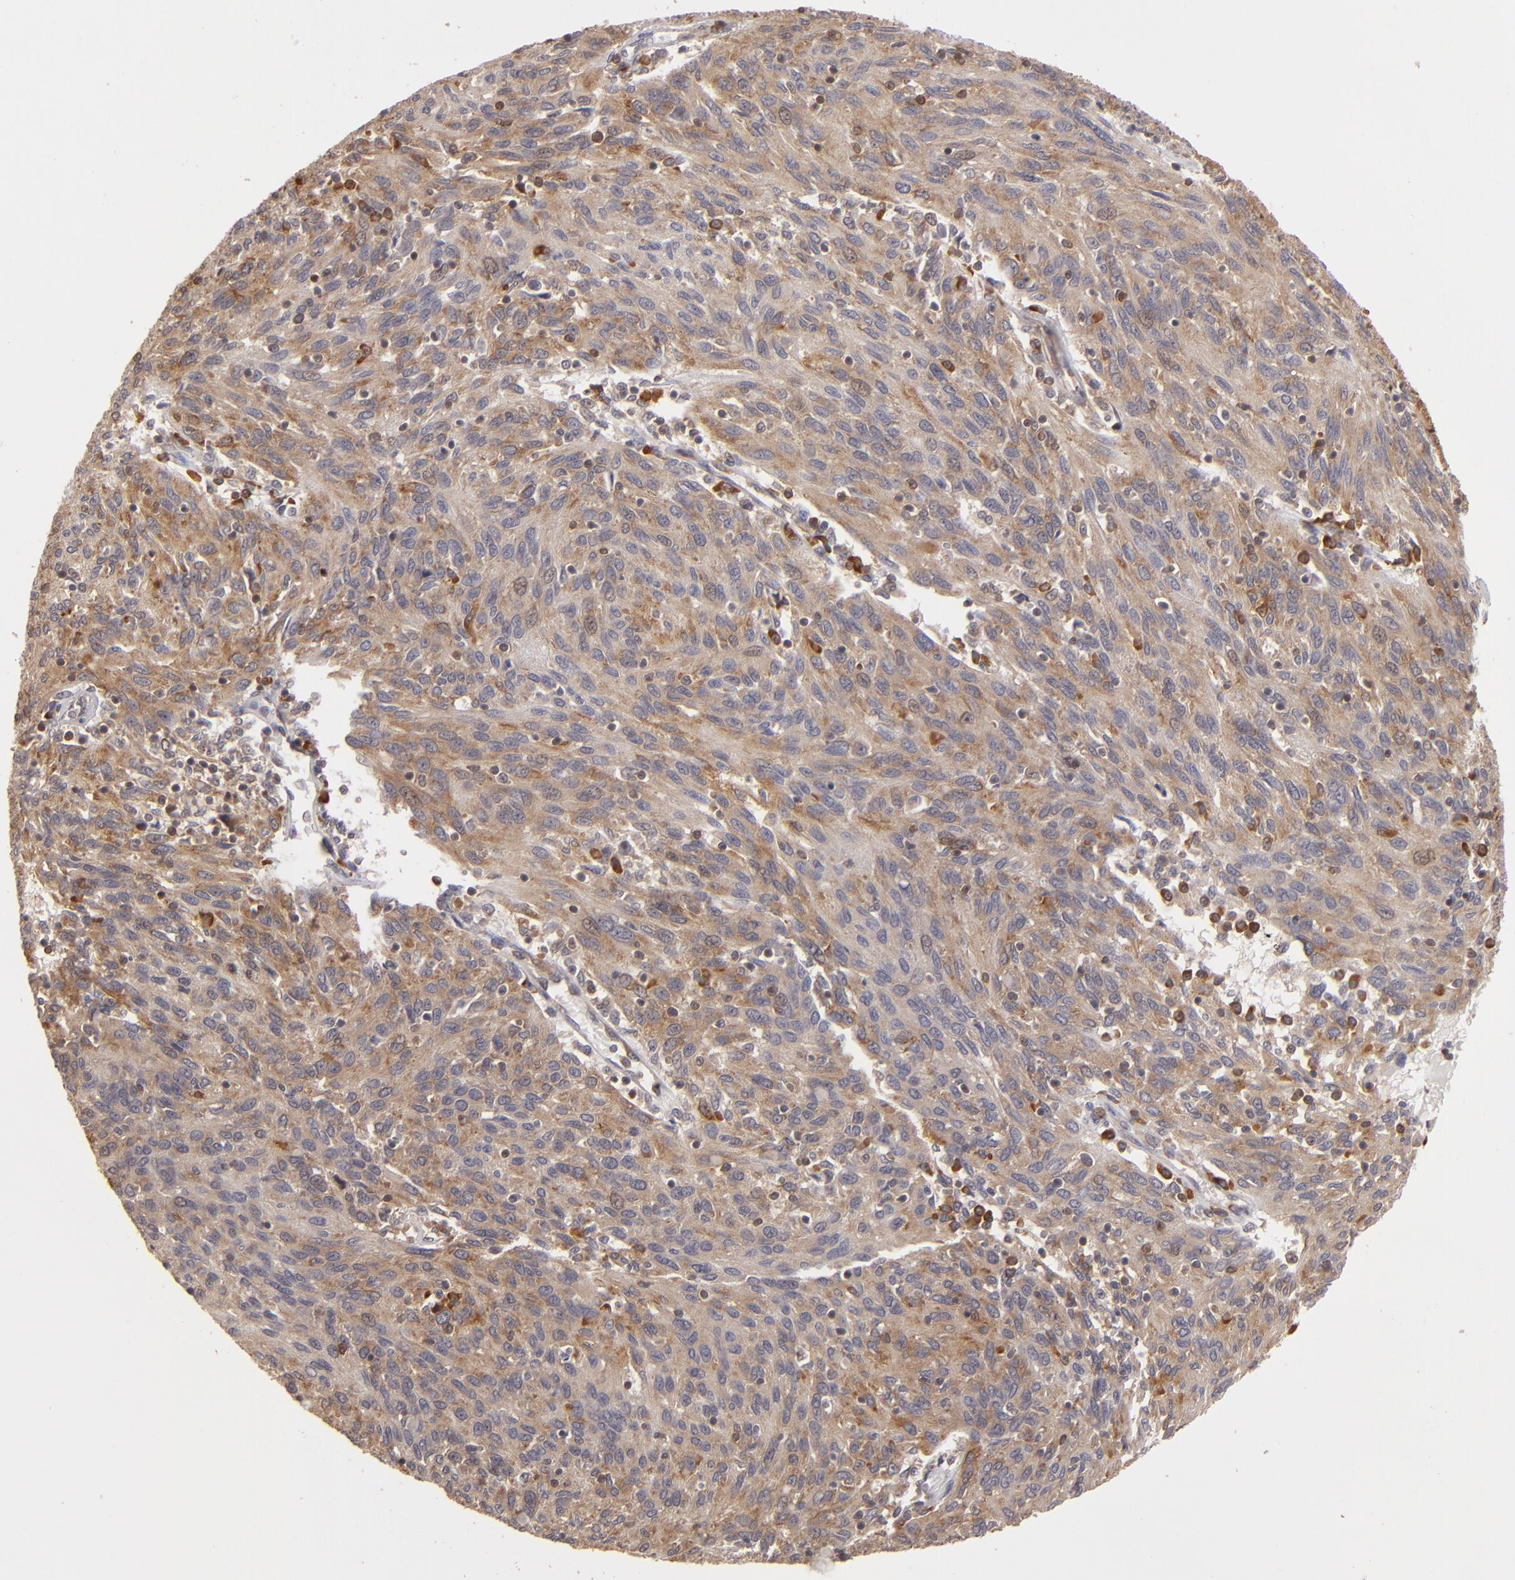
{"staining": {"intensity": "moderate", "quantity": ">75%", "location": "cytoplasmic/membranous"}, "tissue": "ovarian cancer", "cell_type": "Tumor cells", "image_type": "cancer", "snomed": [{"axis": "morphology", "description": "Carcinoma, endometroid"}, {"axis": "topography", "description": "Ovary"}], "caption": "The micrograph displays a brown stain indicating the presence of a protein in the cytoplasmic/membranous of tumor cells in ovarian cancer (endometroid carcinoma). The staining is performed using DAB (3,3'-diaminobenzidine) brown chromogen to label protein expression. The nuclei are counter-stained blue using hematoxylin.", "gene": "MAPK3", "patient": {"sex": "female", "age": 50}}